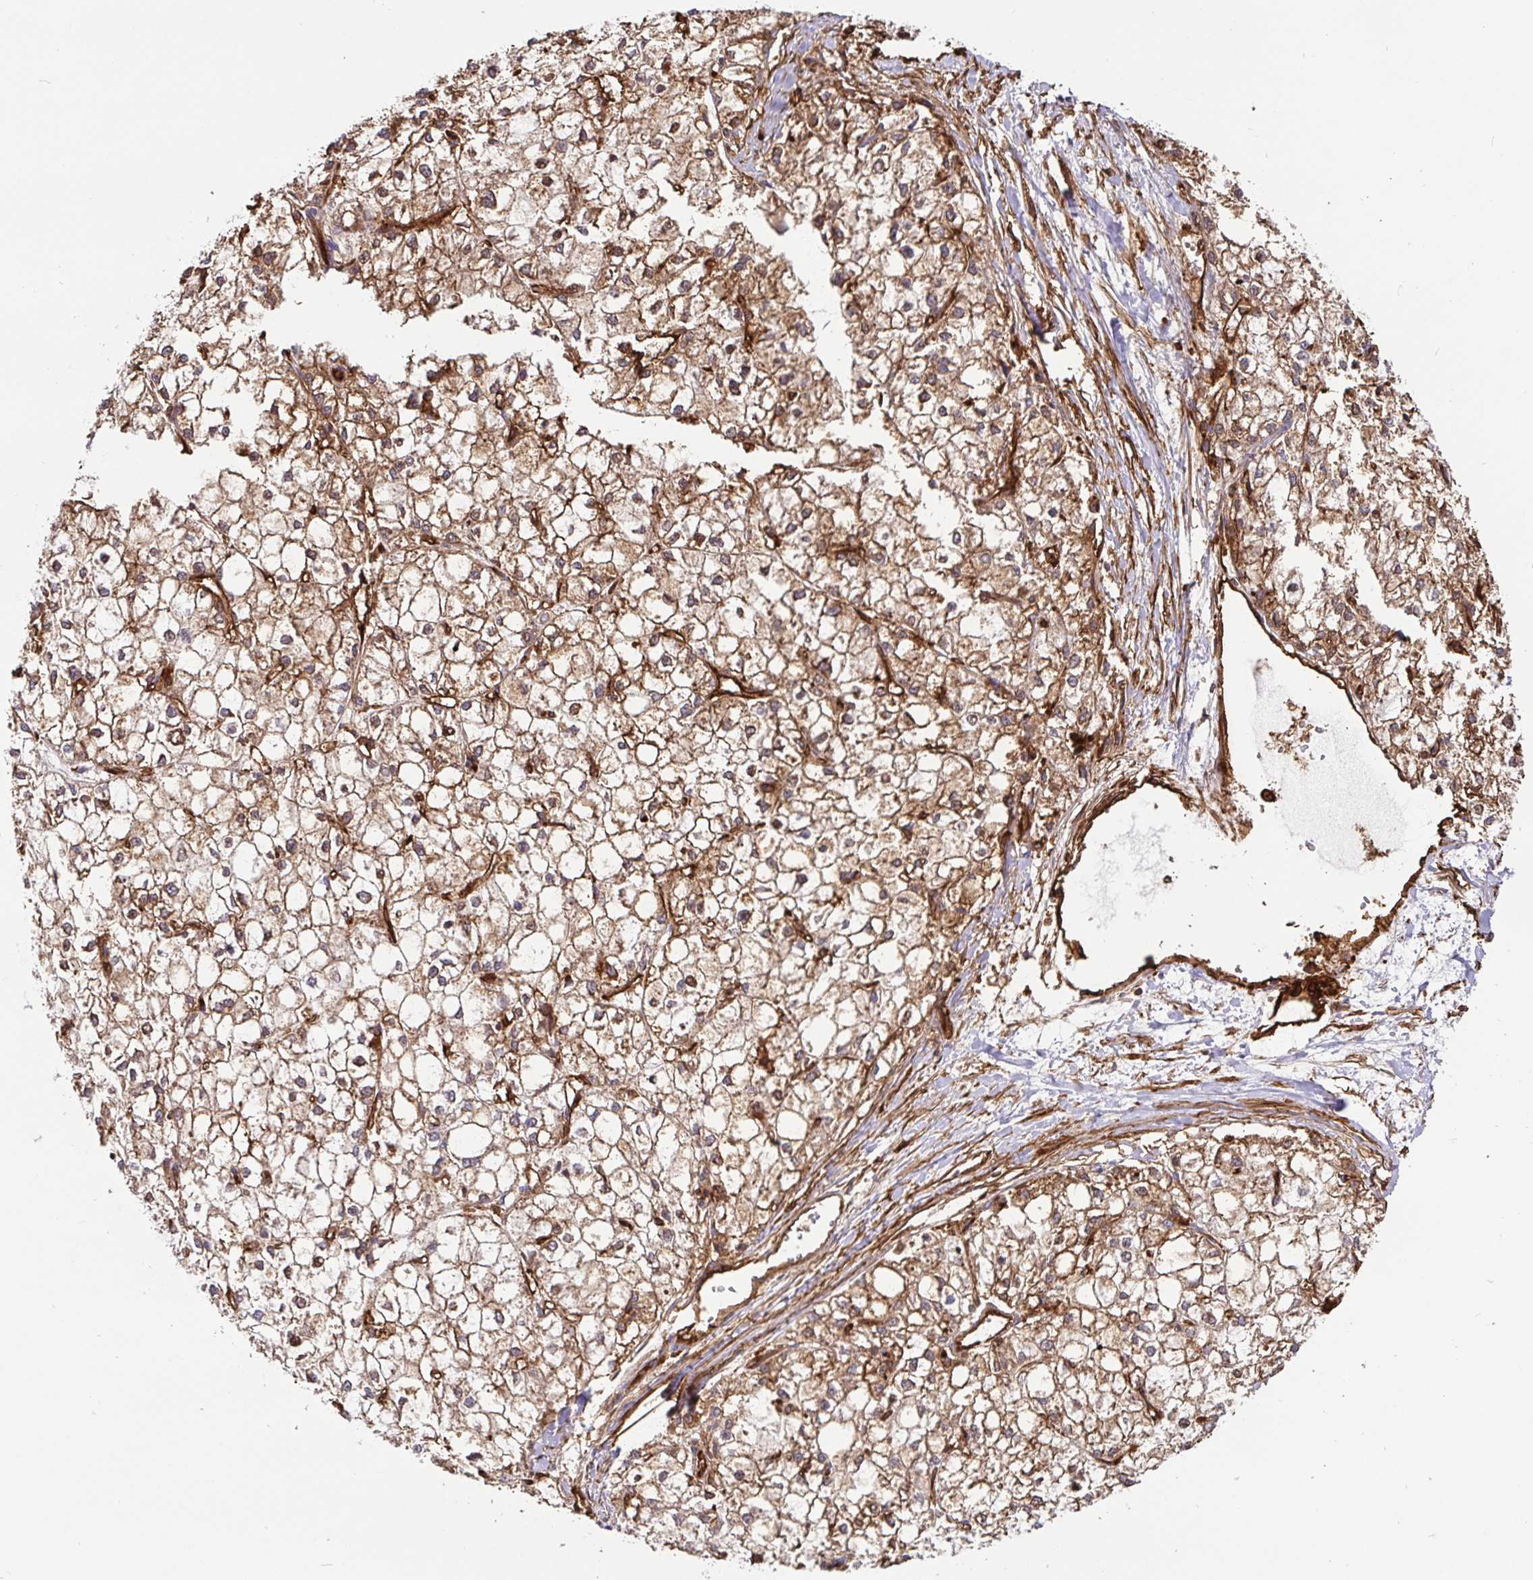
{"staining": {"intensity": "moderate", "quantity": ">75%", "location": "cytoplasmic/membranous"}, "tissue": "liver cancer", "cell_type": "Tumor cells", "image_type": "cancer", "snomed": [{"axis": "morphology", "description": "Carcinoma, Hepatocellular, NOS"}, {"axis": "topography", "description": "Liver"}], "caption": "IHC of hepatocellular carcinoma (liver) reveals medium levels of moderate cytoplasmic/membranous staining in about >75% of tumor cells.", "gene": "ANXA2", "patient": {"sex": "female", "age": 43}}